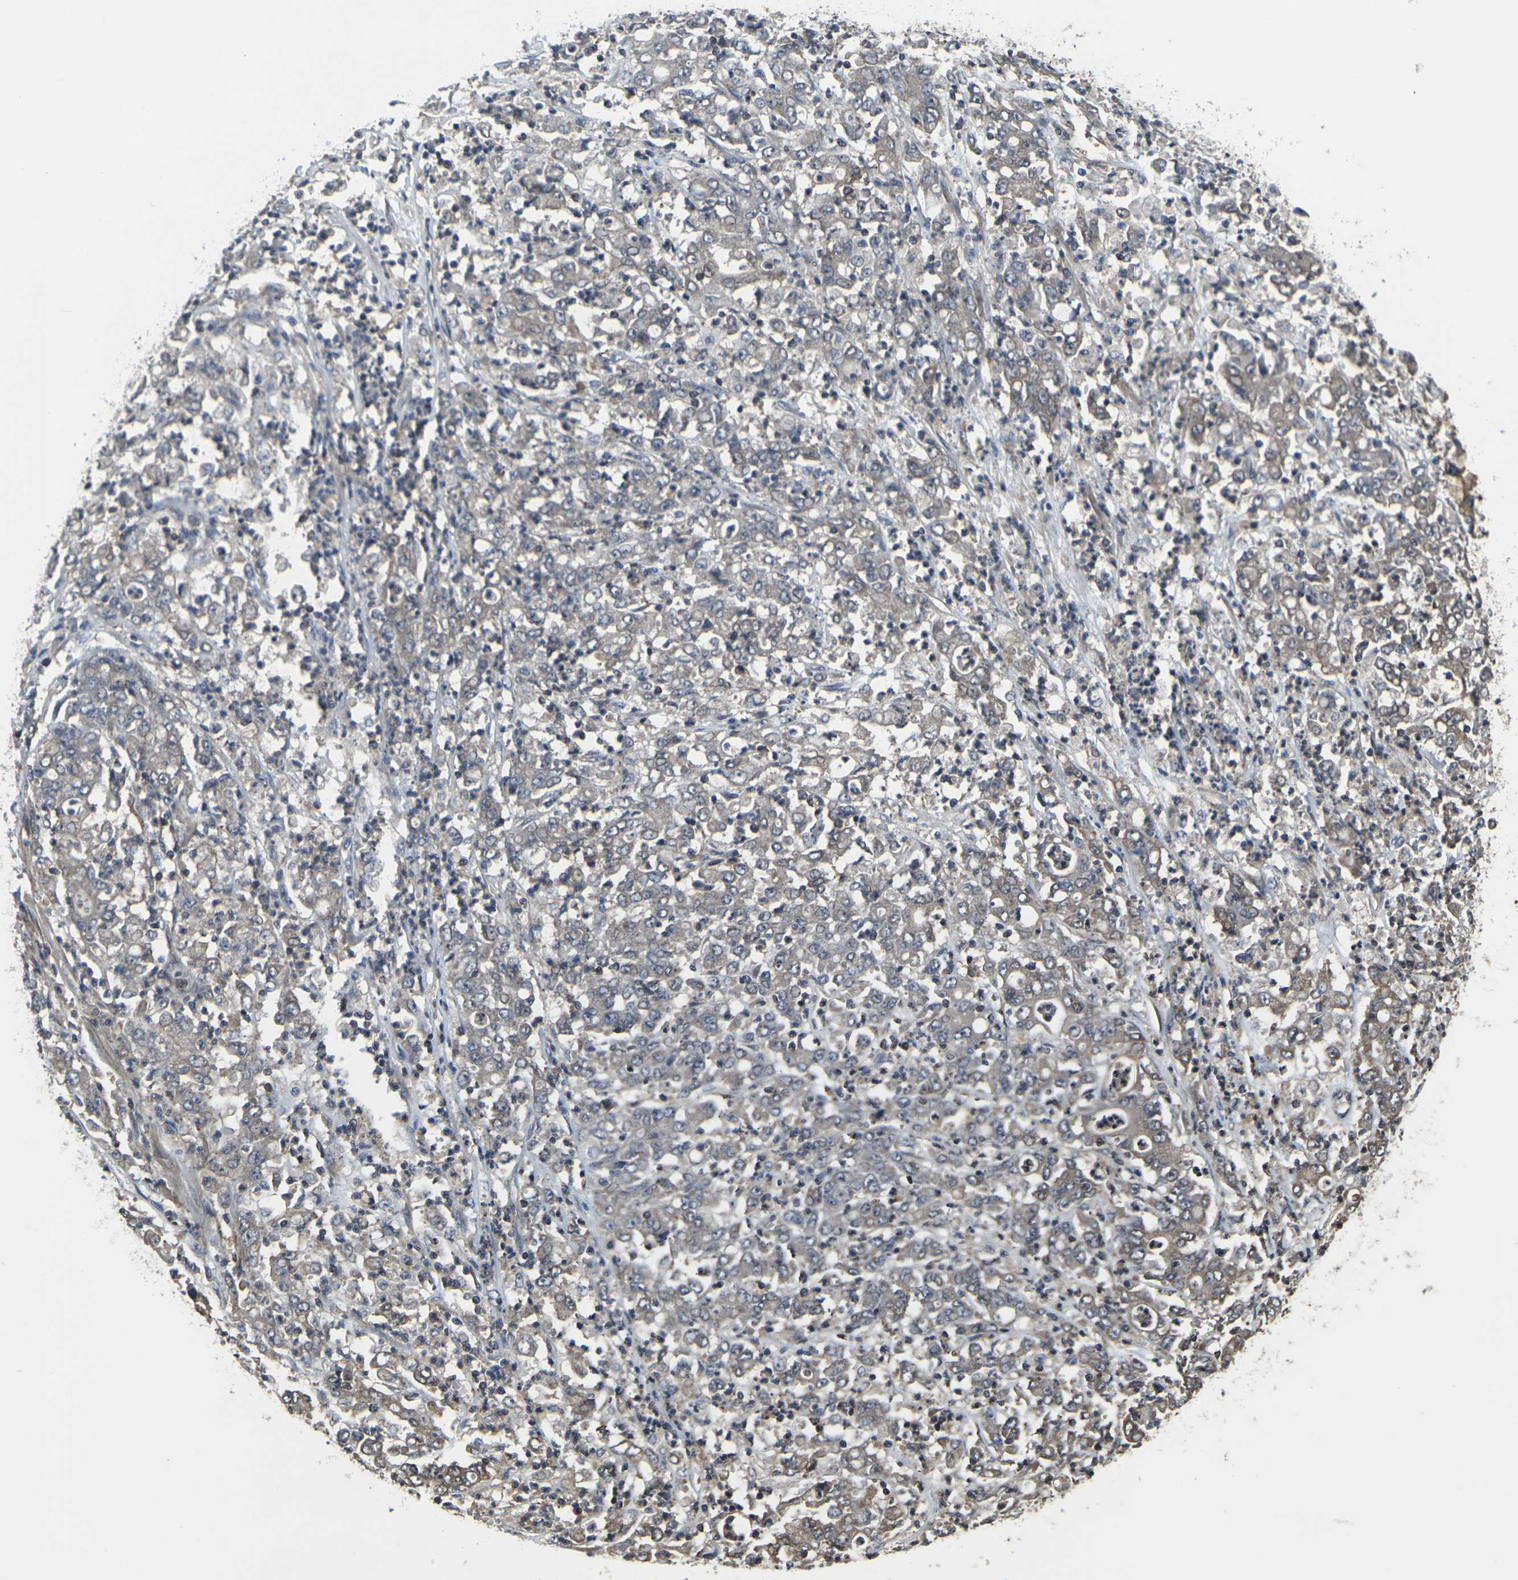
{"staining": {"intensity": "weak", "quantity": ">75%", "location": "cytoplasmic/membranous"}, "tissue": "stomach cancer", "cell_type": "Tumor cells", "image_type": "cancer", "snomed": [{"axis": "morphology", "description": "Adenocarcinoma, NOS"}, {"axis": "topography", "description": "Stomach, lower"}], "caption": "A micrograph of human stomach cancer (adenocarcinoma) stained for a protein displays weak cytoplasmic/membranous brown staining in tumor cells. The staining was performed using DAB, with brown indicating positive protein expression. Nuclei are stained blue with hematoxylin.", "gene": "PRKACB", "patient": {"sex": "female", "age": 71}}